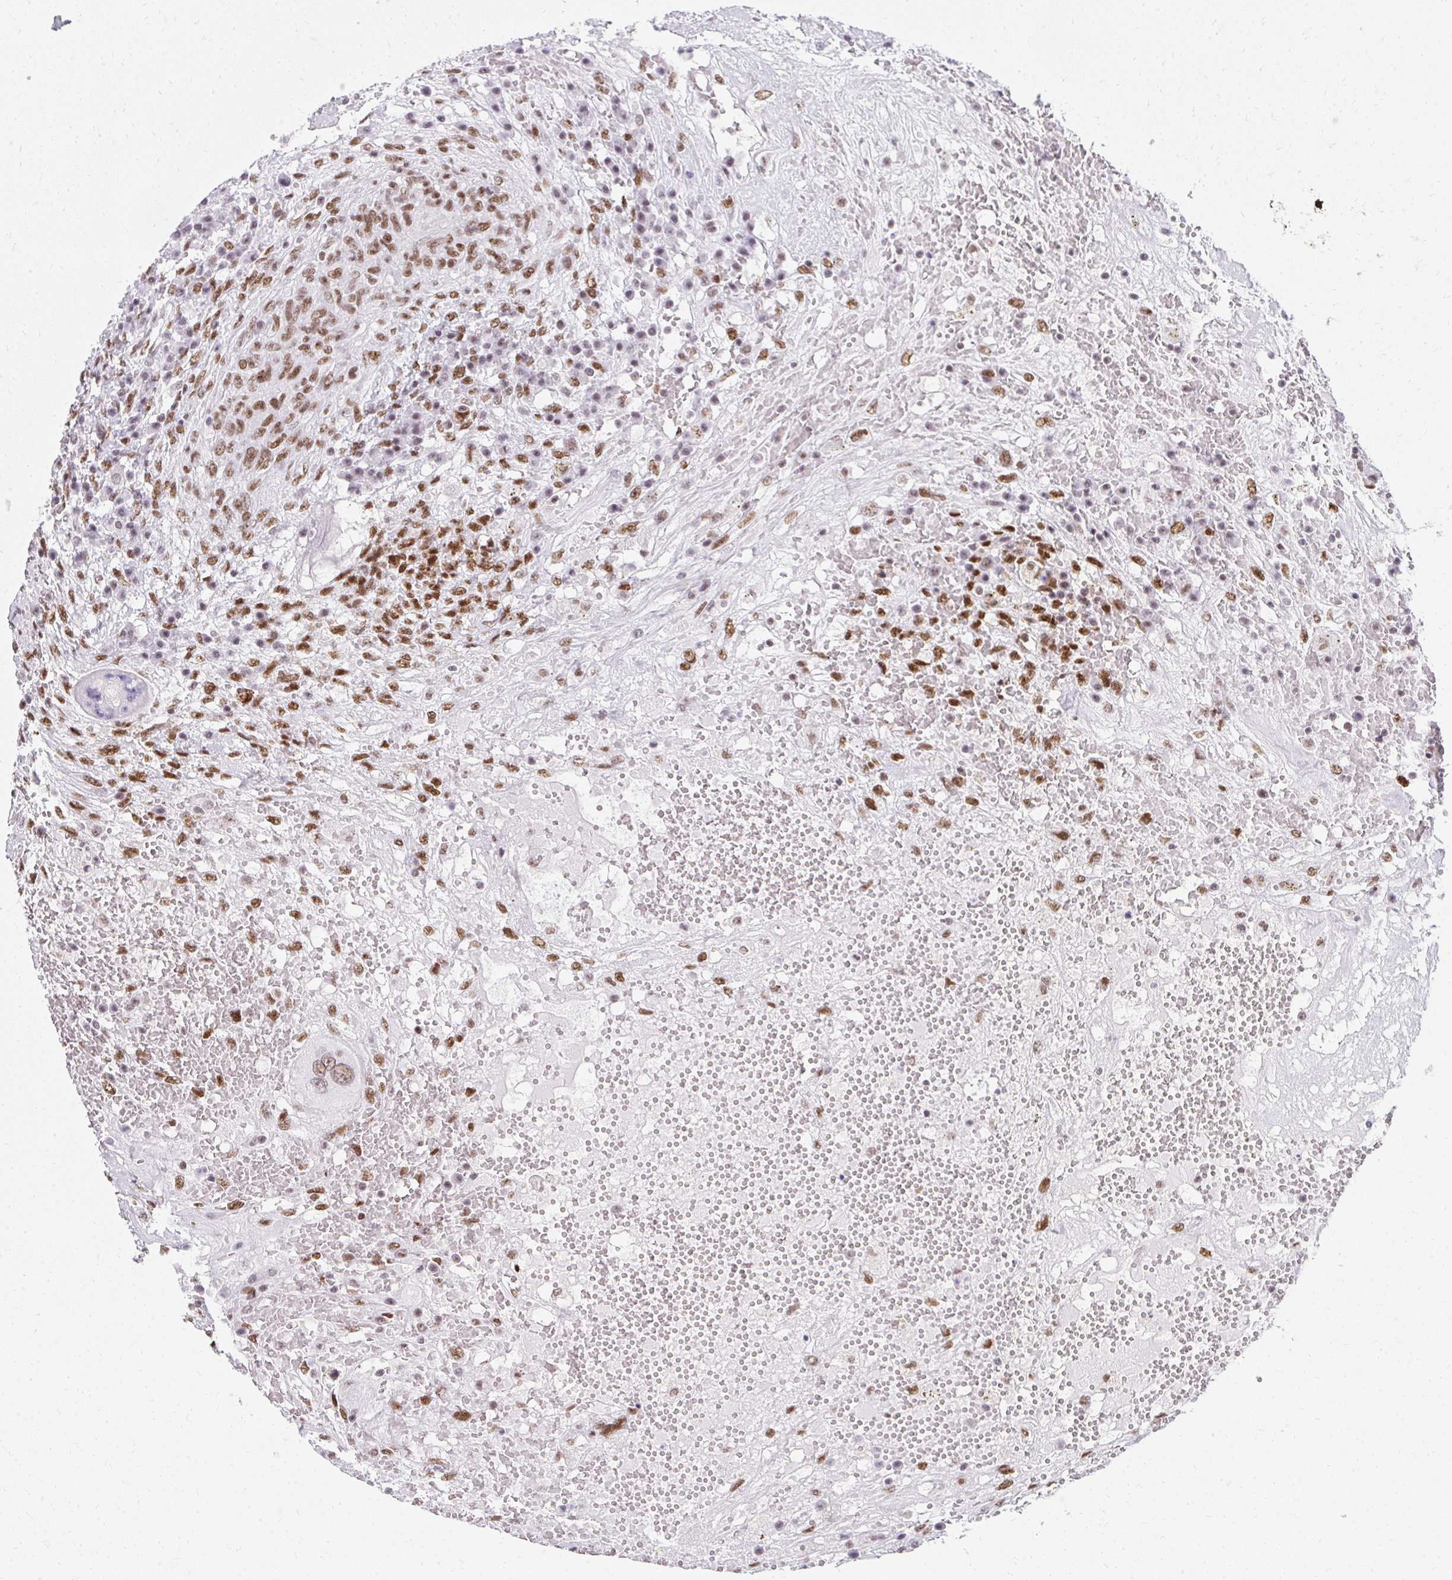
{"staining": {"intensity": "strong", "quantity": ">75%", "location": "nuclear"}, "tissue": "testis cancer", "cell_type": "Tumor cells", "image_type": "cancer", "snomed": [{"axis": "morphology", "description": "Carcinoma, Embryonal, NOS"}, {"axis": "topography", "description": "Testis"}], "caption": "Immunohistochemistry (IHC) micrograph of testis cancer (embryonal carcinoma) stained for a protein (brown), which demonstrates high levels of strong nuclear expression in about >75% of tumor cells.", "gene": "CREBBP", "patient": {"sex": "male", "age": 26}}